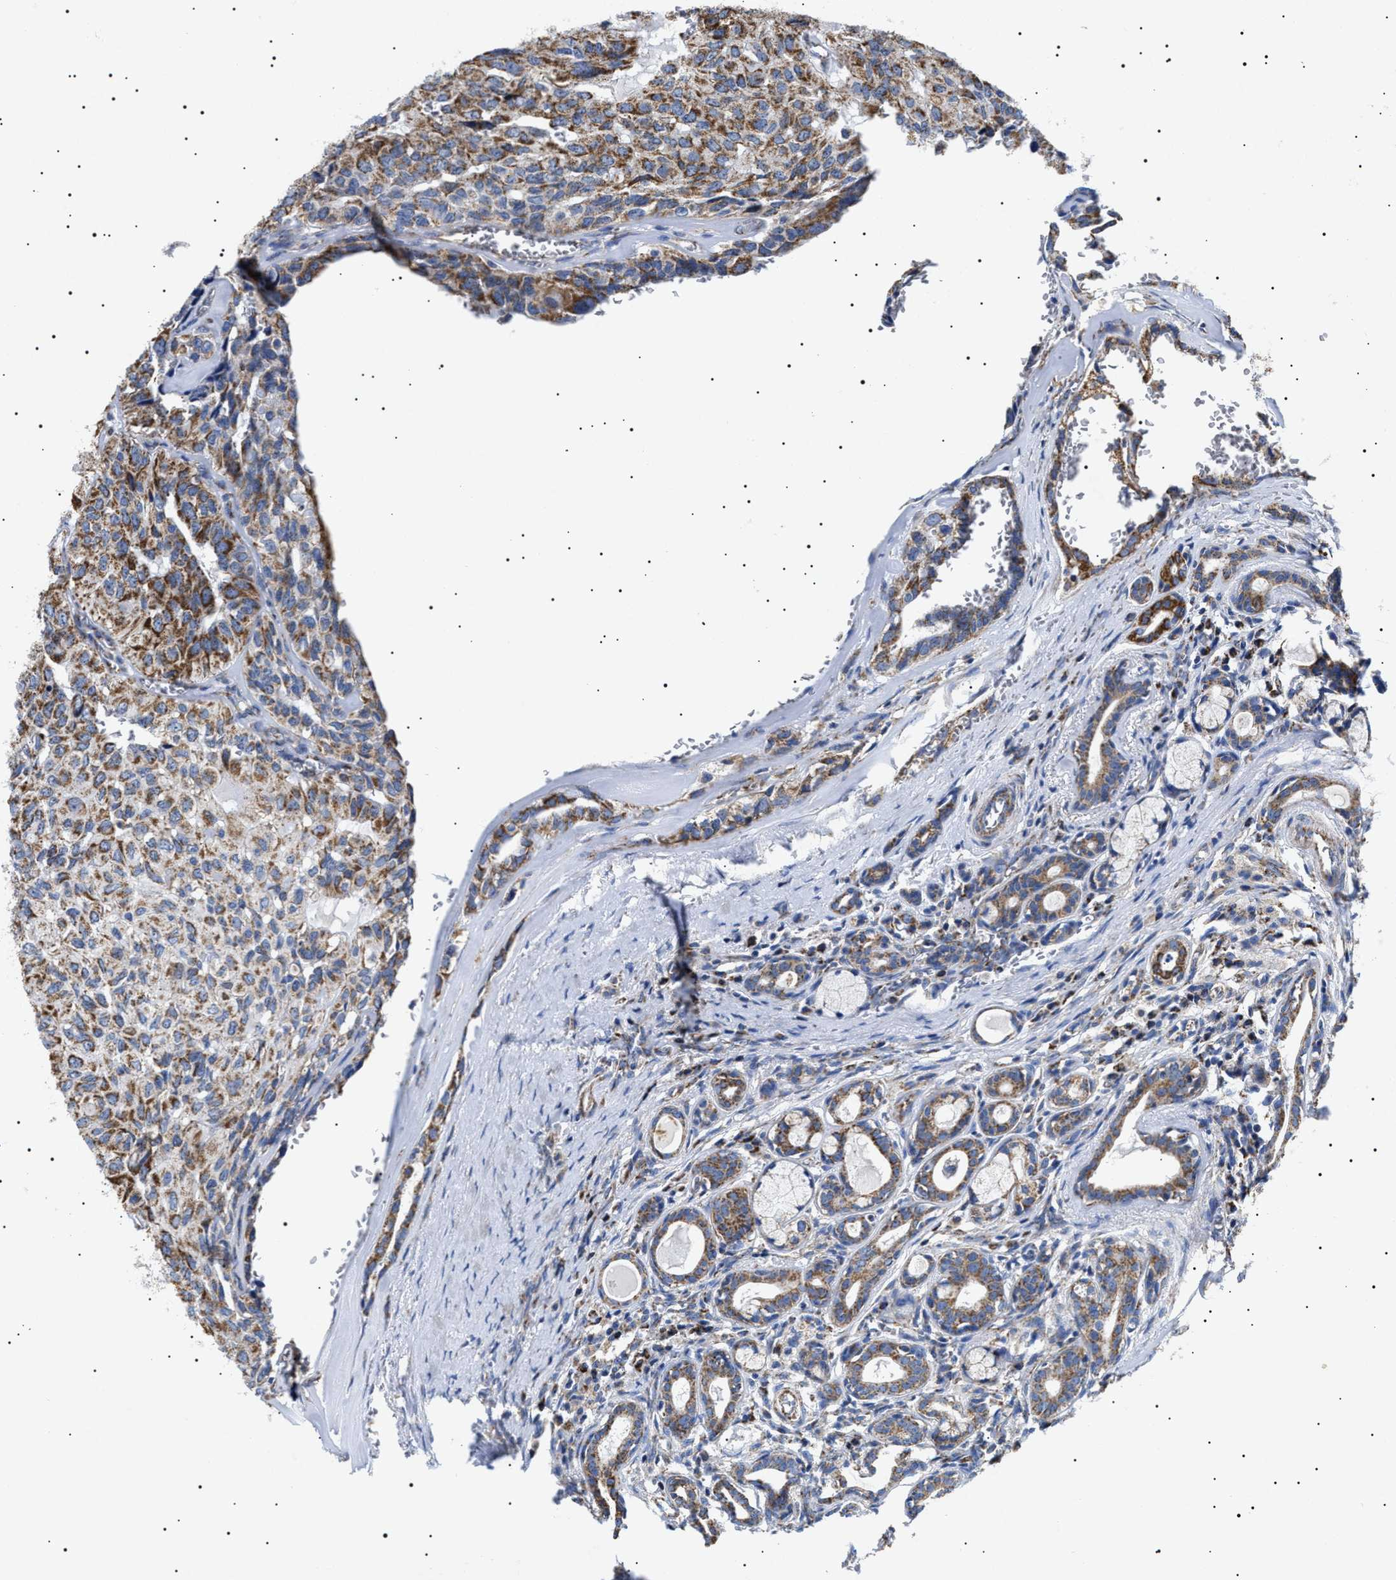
{"staining": {"intensity": "strong", "quantity": ">75%", "location": "cytoplasmic/membranous"}, "tissue": "head and neck cancer", "cell_type": "Tumor cells", "image_type": "cancer", "snomed": [{"axis": "morphology", "description": "Adenocarcinoma, NOS"}, {"axis": "topography", "description": "Salivary gland, NOS"}, {"axis": "topography", "description": "Head-Neck"}], "caption": "Tumor cells reveal high levels of strong cytoplasmic/membranous positivity in about >75% of cells in head and neck adenocarcinoma.", "gene": "CHRDL2", "patient": {"sex": "female", "age": 76}}